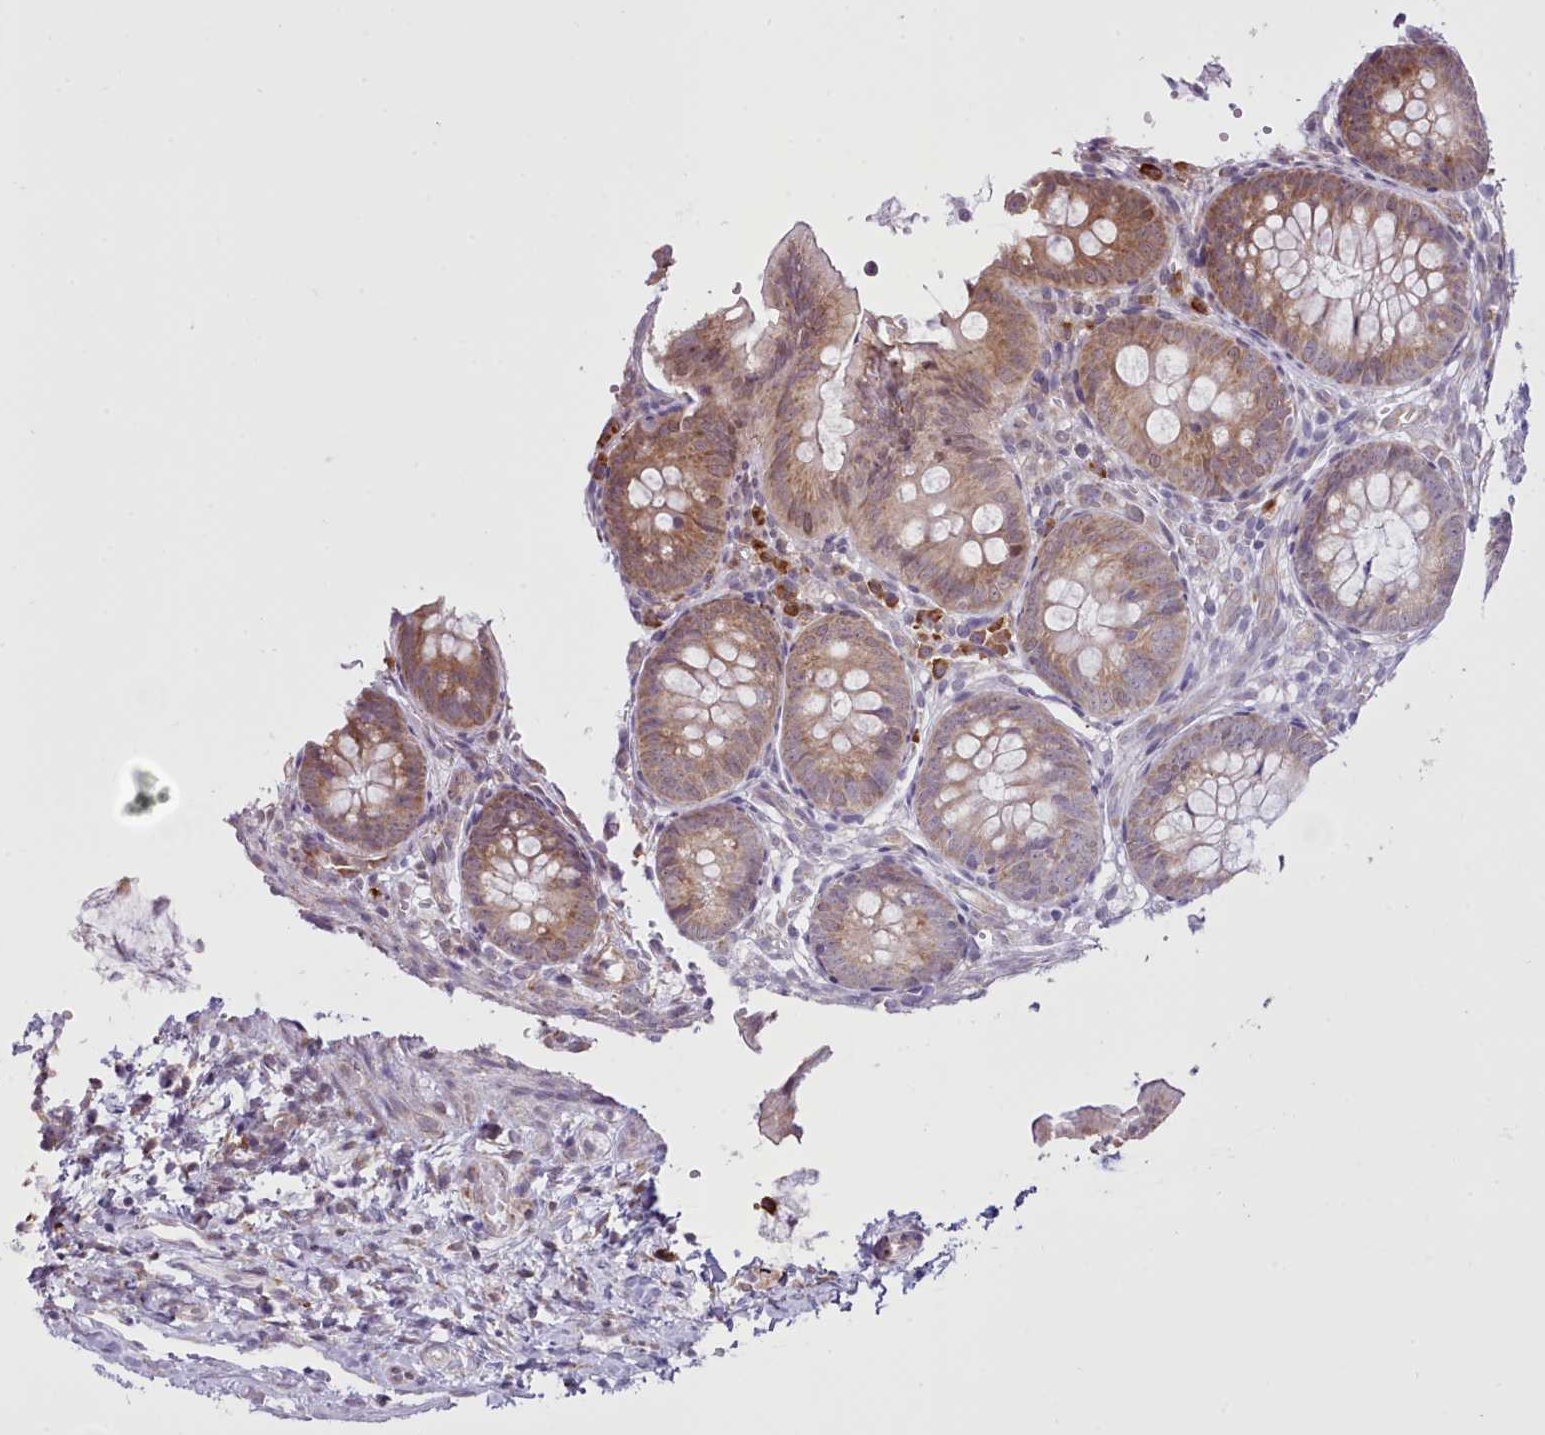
{"staining": {"intensity": "weak", "quantity": ">75%", "location": "cytoplasmic/membranous"}, "tissue": "appendix", "cell_type": "Glandular cells", "image_type": "normal", "snomed": [{"axis": "morphology", "description": "Normal tissue, NOS"}, {"axis": "topography", "description": "Appendix"}], "caption": "Approximately >75% of glandular cells in unremarkable human appendix display weak cytoplasmic/membranous protein expression as visualized by brown immunohistochemical staining.", "gene": "SEC61B", "patient": {"sex": "male", "age": 1}}